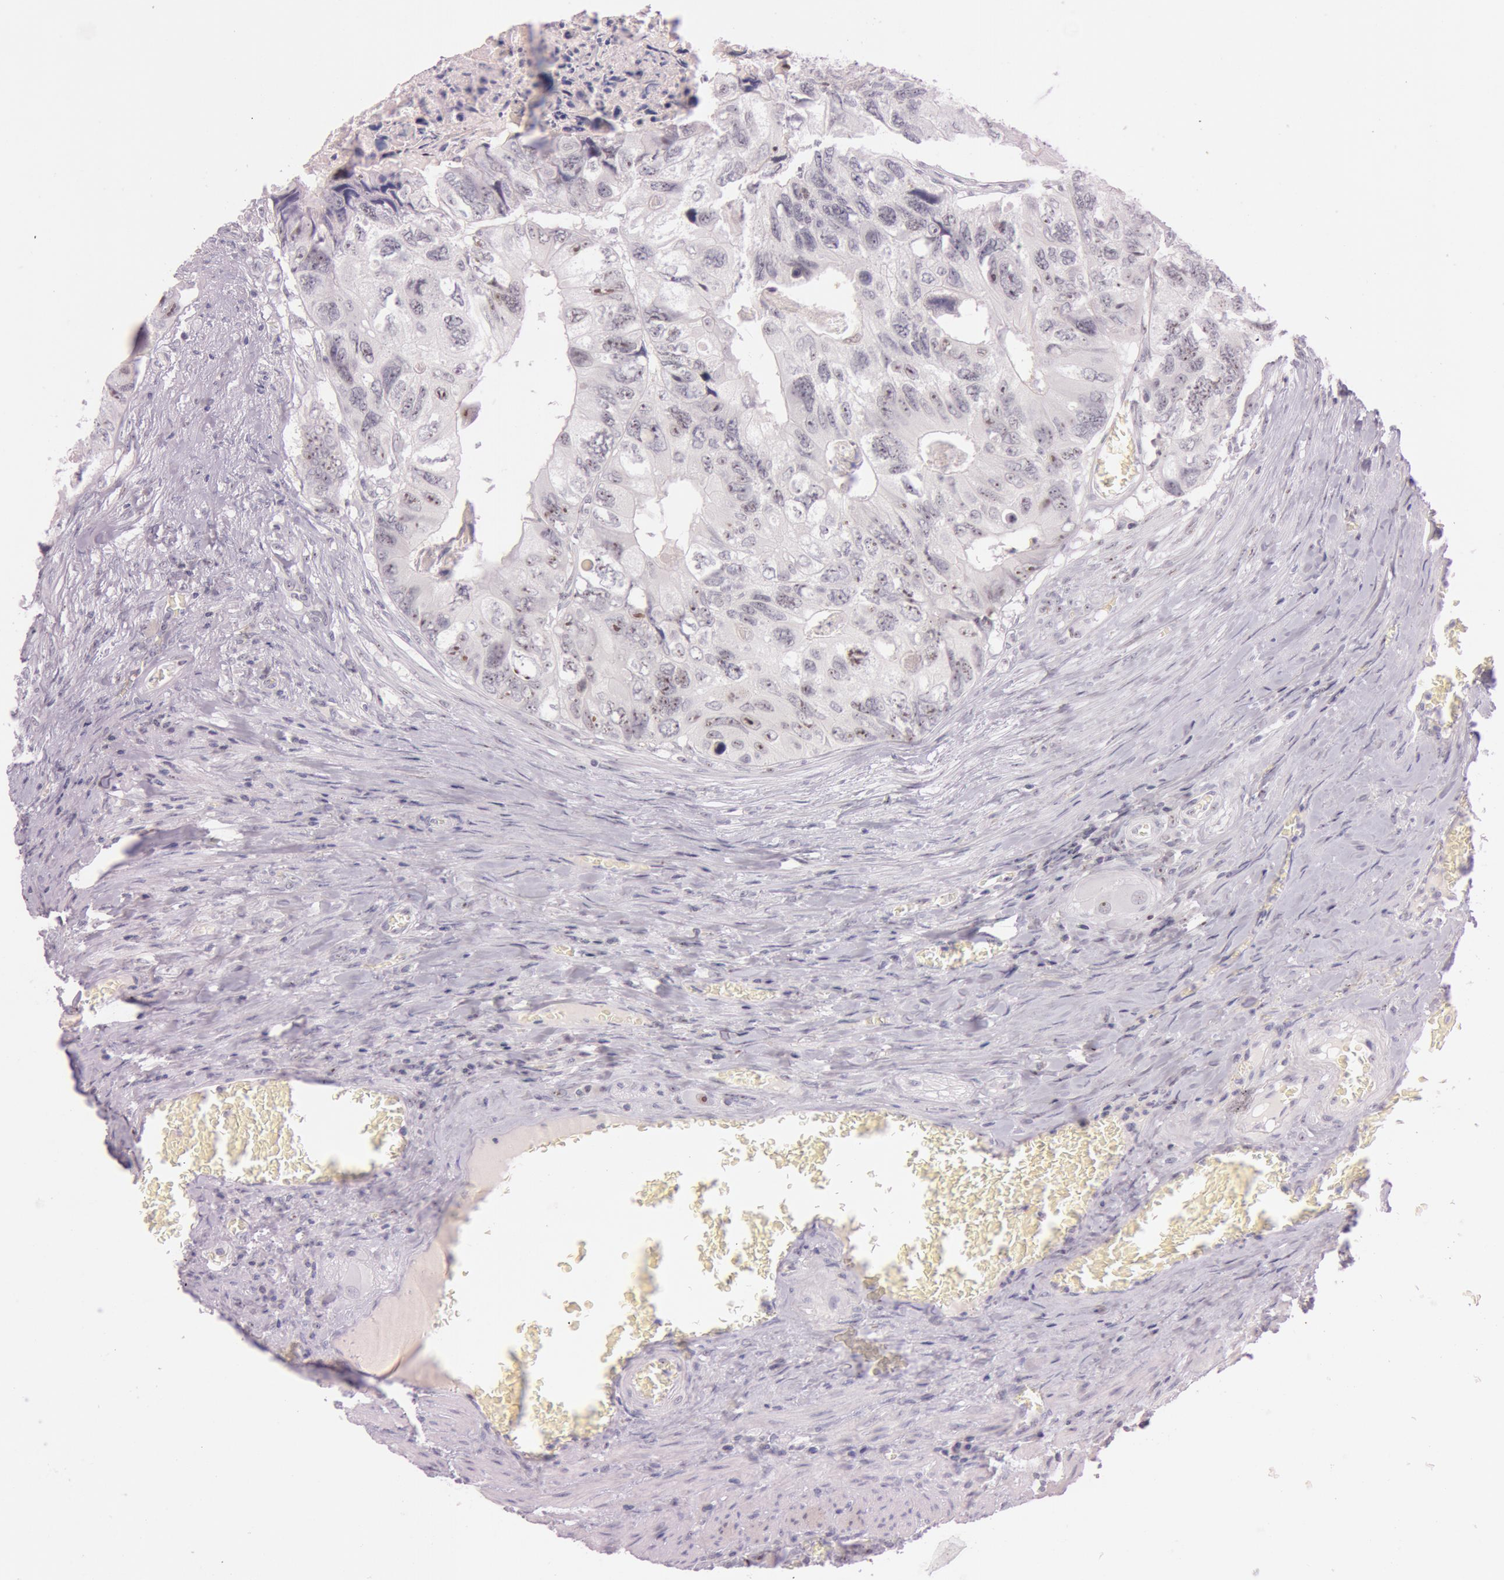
{"staining": {"intensity": "moderate", "quantity": ">75%", "location": "nuclear"}, "tissue": "colorectal cancer", "cell_type": "Tumor cells", "image_type": "cancer", "snomed": [{"axis": "morphology", "description": "Adenocarcinoma, NOS"}, {"axis": "topography", "description": "Rectum"}], "caption": "DAB (3,3'-diaminobenzidine) immunohistochemical staining of colorectal cancer exhibits moderate nuclear protein expression in about >75% of tumor cells.", "gene": "FBL", "patient": {"sex": "female", "age": 82}}